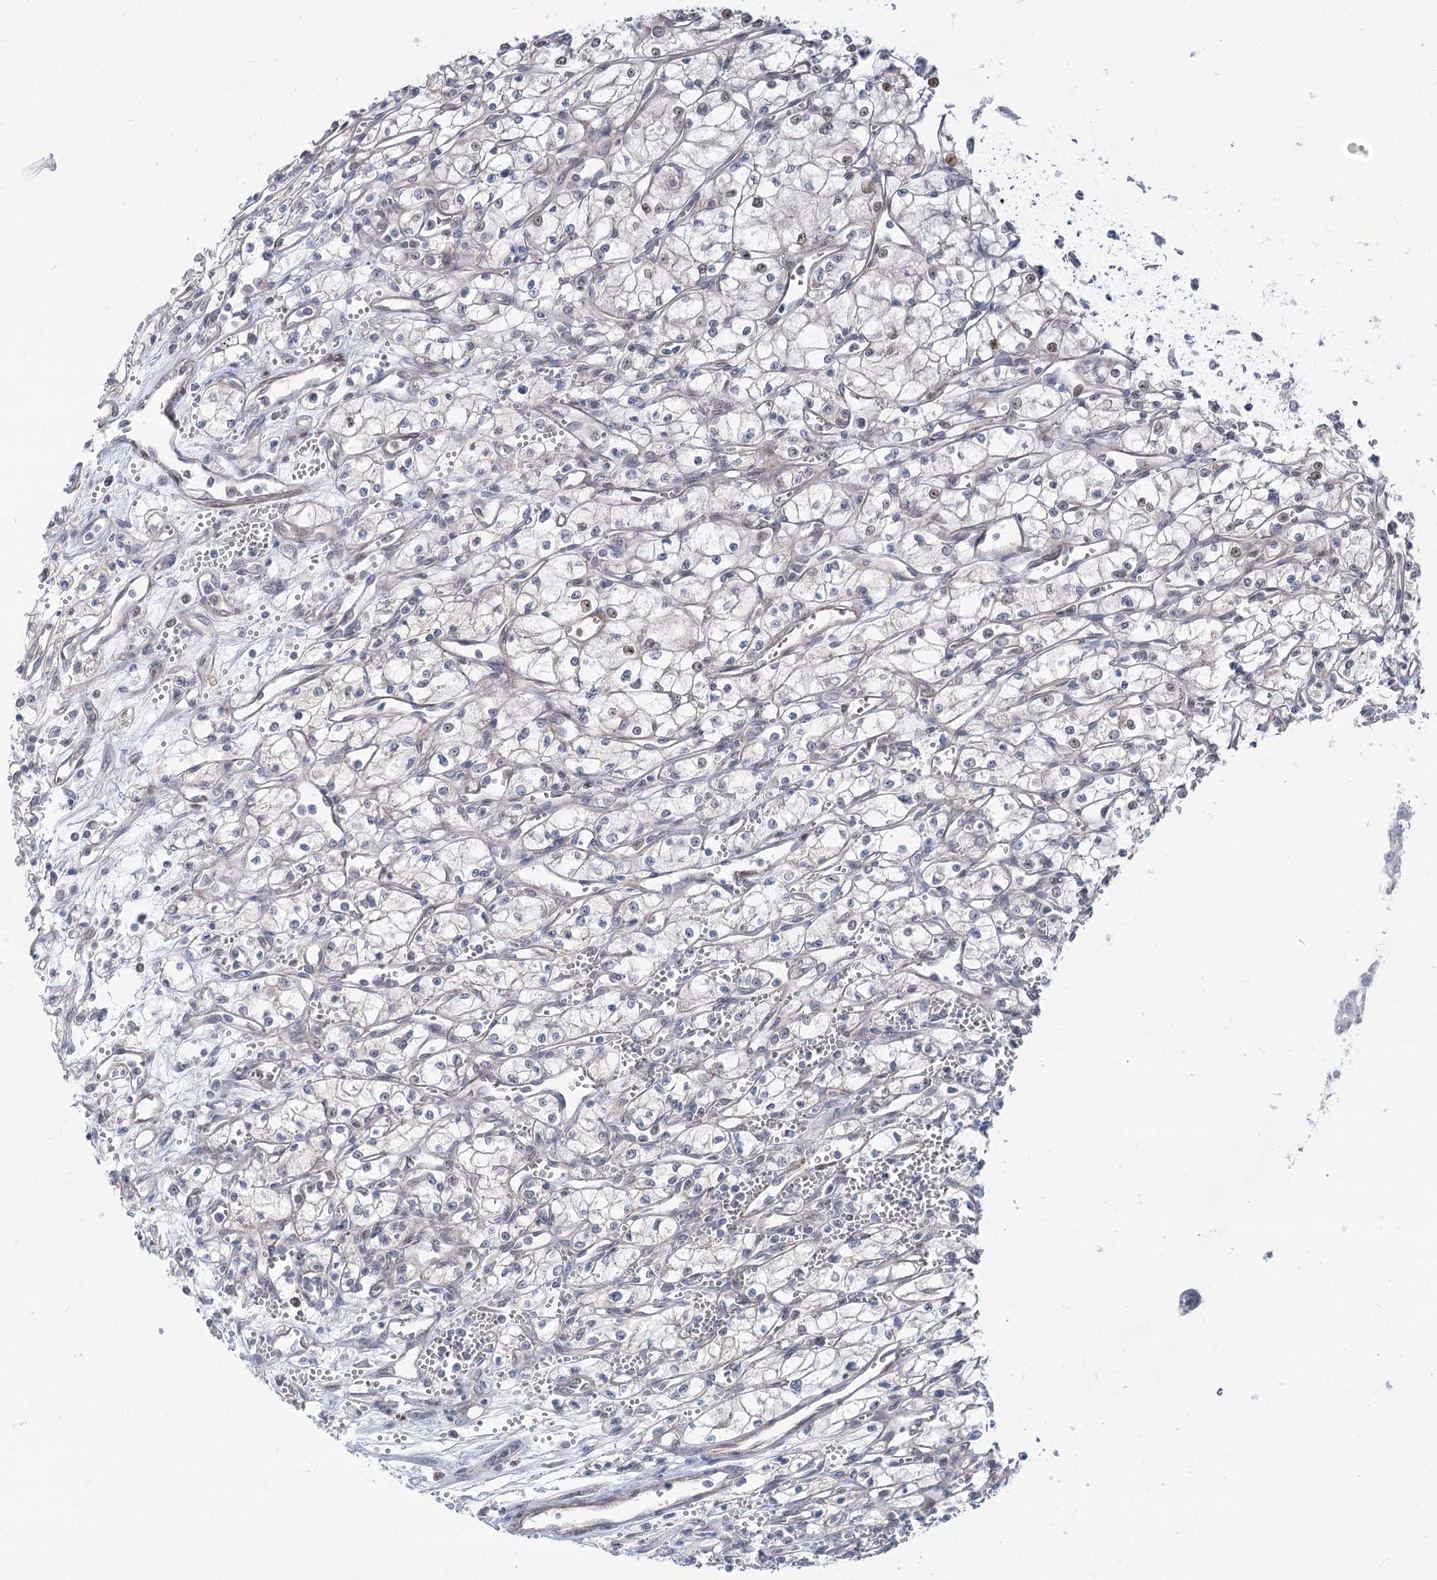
{"staining": {"intensity": "negative", "quantity": "none", "location": "none"}, "tissue": "renal cancer", "cell_type": "Tumor cells", "image_type": "cancer", "snomed": [{"axis": "morphology", "description": "Adenocarcinoma, NOS"}, {"axis": "topography", "description": "Kidney"}], "caption": "The immunohistochemistry histopathology image has no significant staining in tumor cells of renal adenocarcinoma tissue.", "gene": "ARSI", "patient": {"sex": "male", "age": 59}}